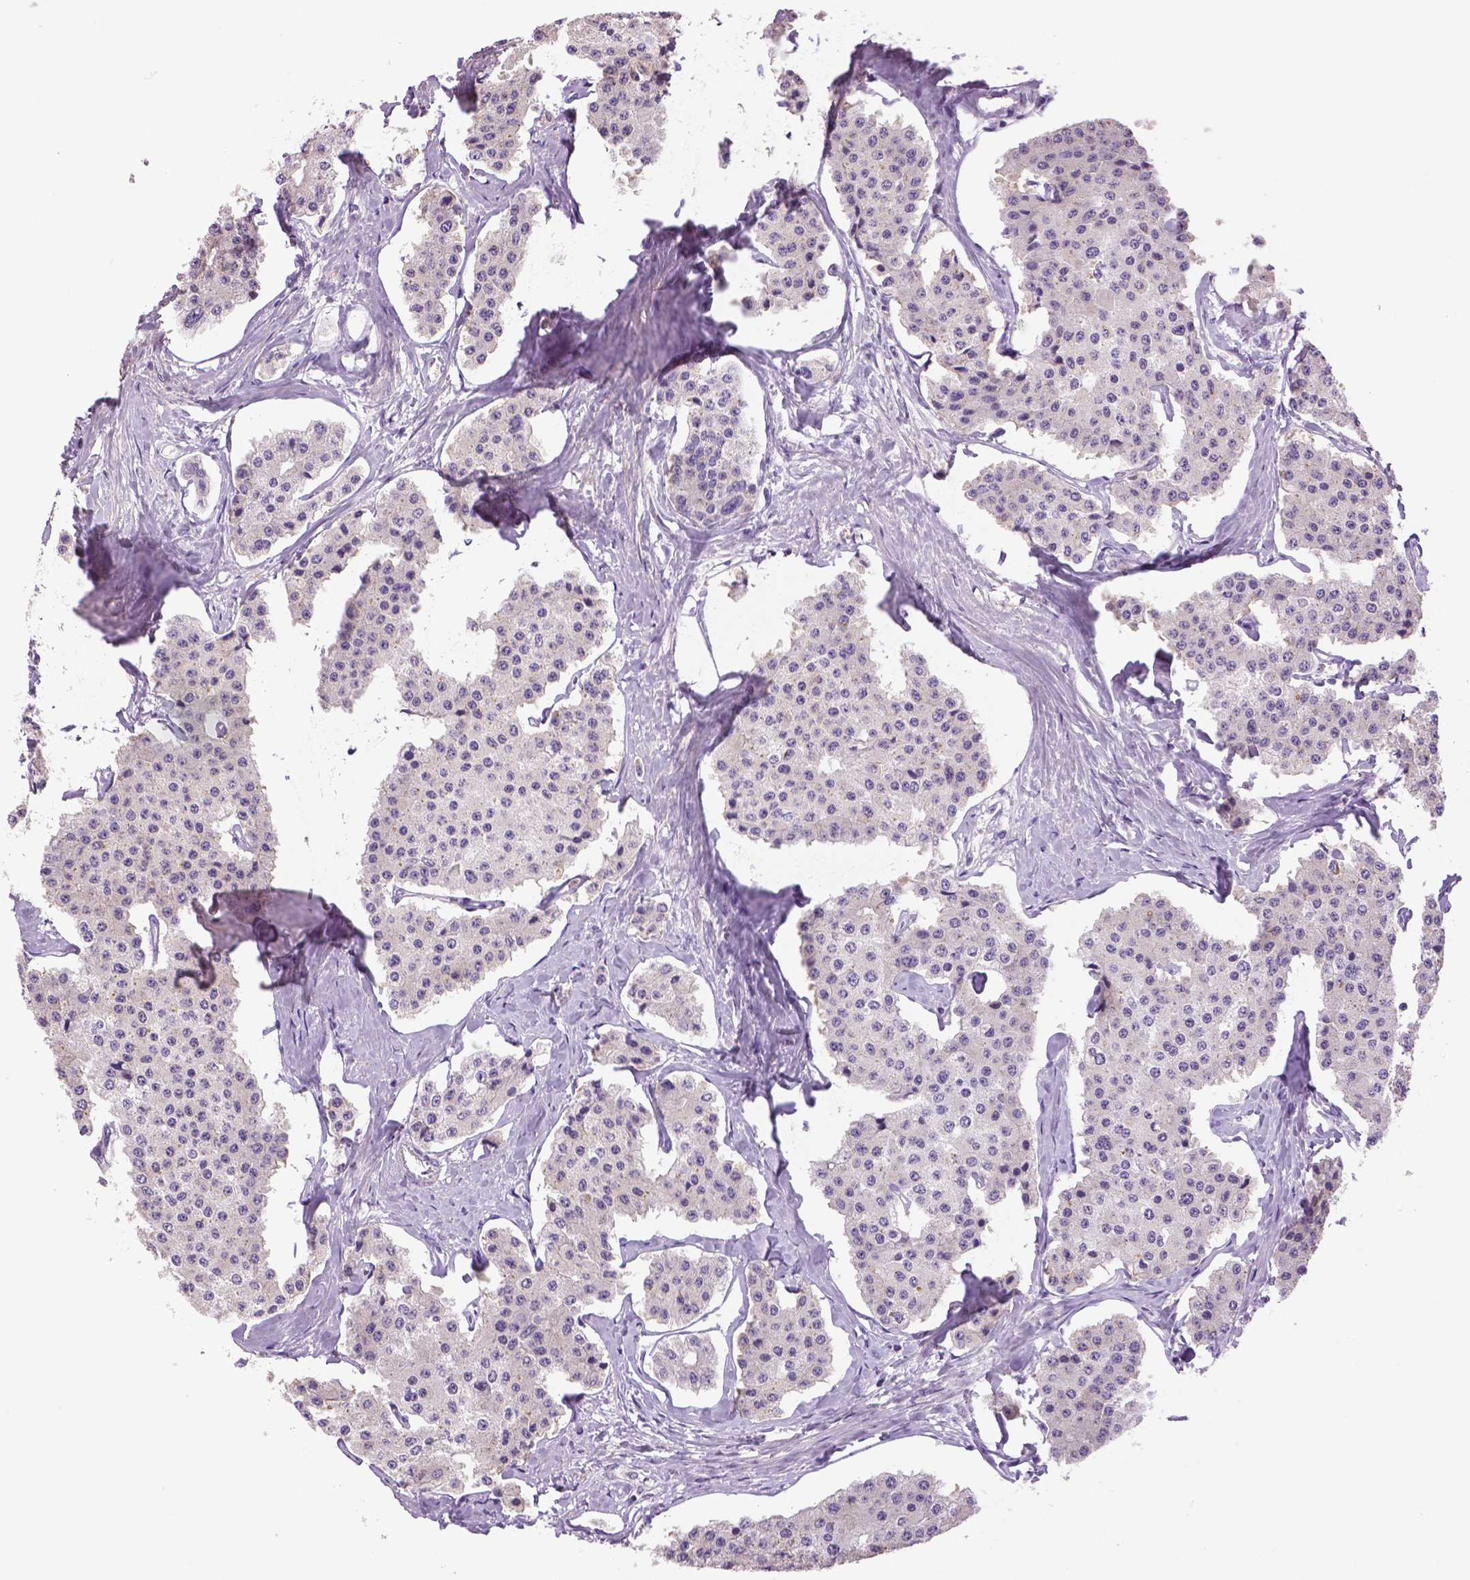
{"staining": {"intensity": "negative", "quantity": "none", "location": "none"}, "tissue": "carcinoid", "cell_type": "Tumor cells", "image_type": "cancer", "snomed": [{"axis": "morphology", "description": "Carcinoid, malignant, NOS"}, {"axis": "topography", "description": "Small intestine"}], "caption": "A high-resolution micrograph shows IHC staining of carcinoid (malignant), which reveals no significant expression in tumor cells.", "gene": "DNAH12", "patient": {"sex": "female", "age": 65}}